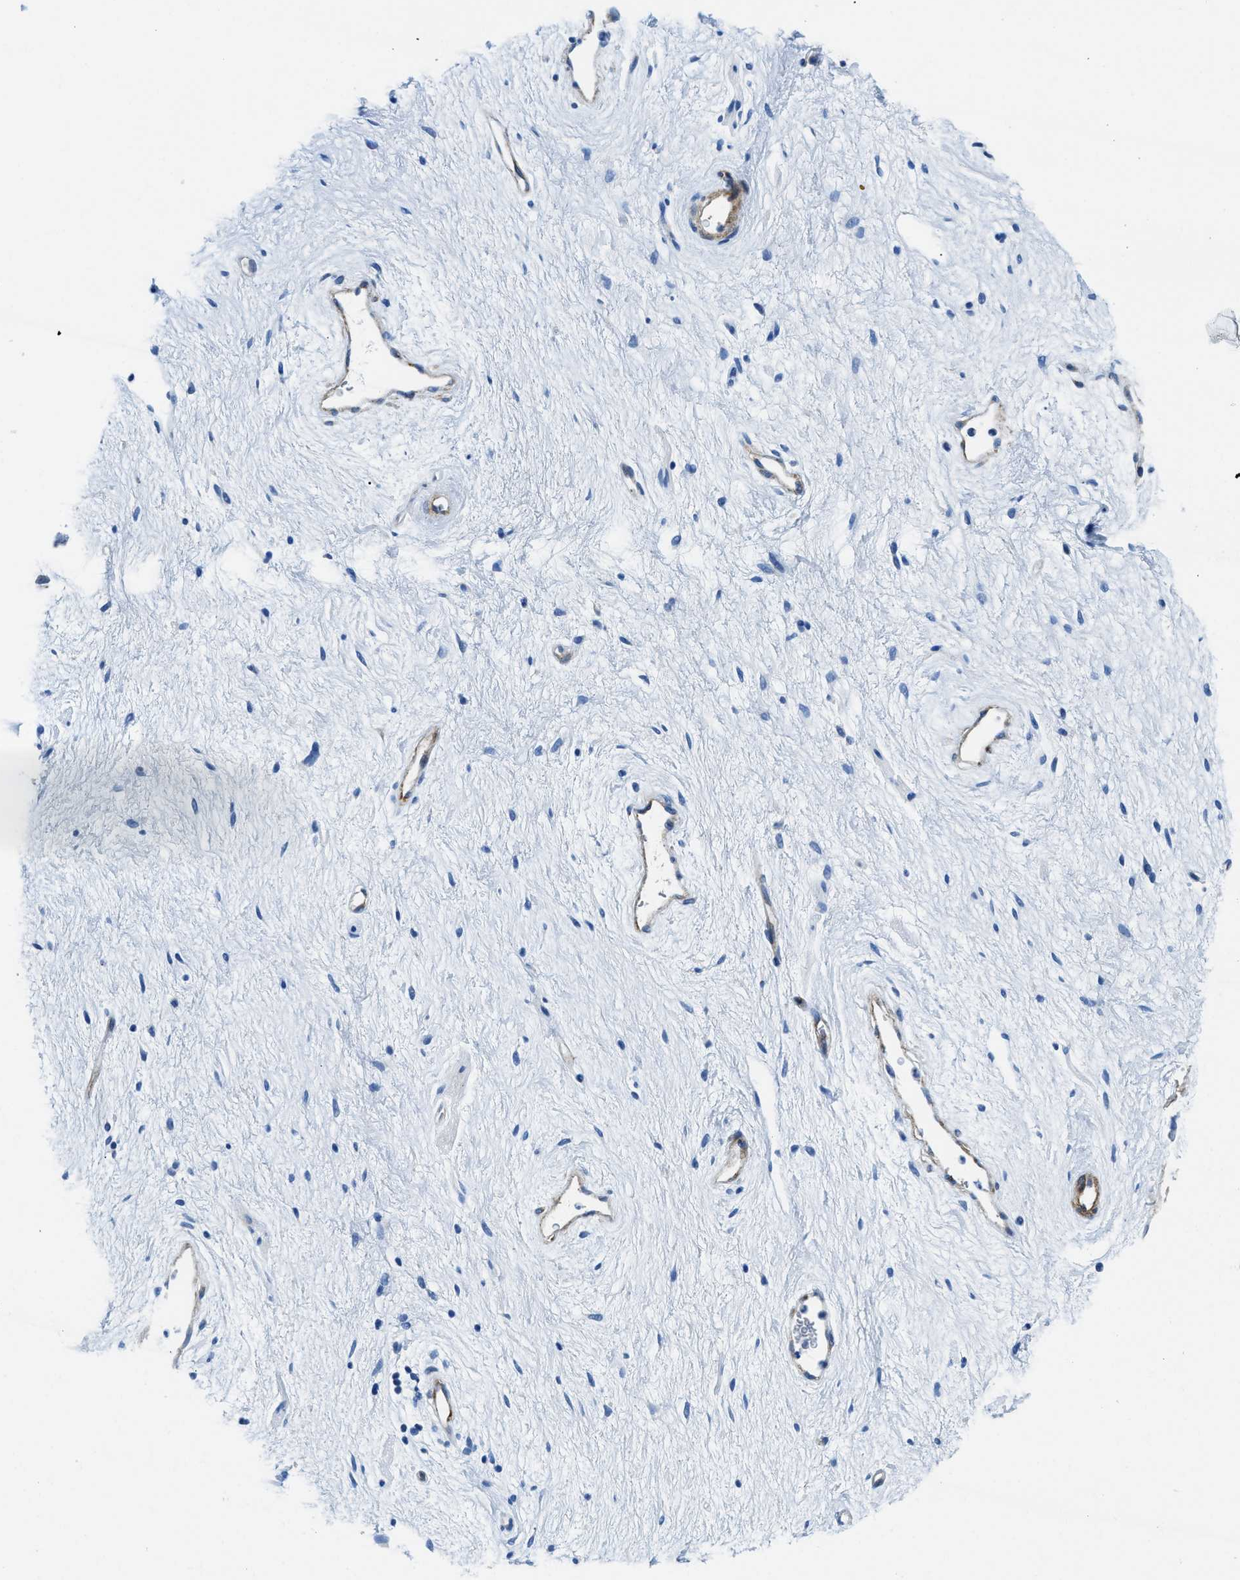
{"staining": {"intensity": "moderate", "quantity": "<25%", "location": "cytoplasmic/membranous"}, "tissue": "vagina", "cell_type": "Squamous epithelial cells", "image_type": "normal", "snomed": [{"axis": "morphology", "description": "Normal tissue, NOS"}, {"axis": "topography", "description": "Vagina"}], "caption": "A high-resolution micrograph shows IHC staining of normal vagina, which displays moderate cytoplasmic/membranous positivity in approximately <25% of squamous epithelial cells.", "gene": "CUTA", "patient": {"sex": "female", "age": 44}}